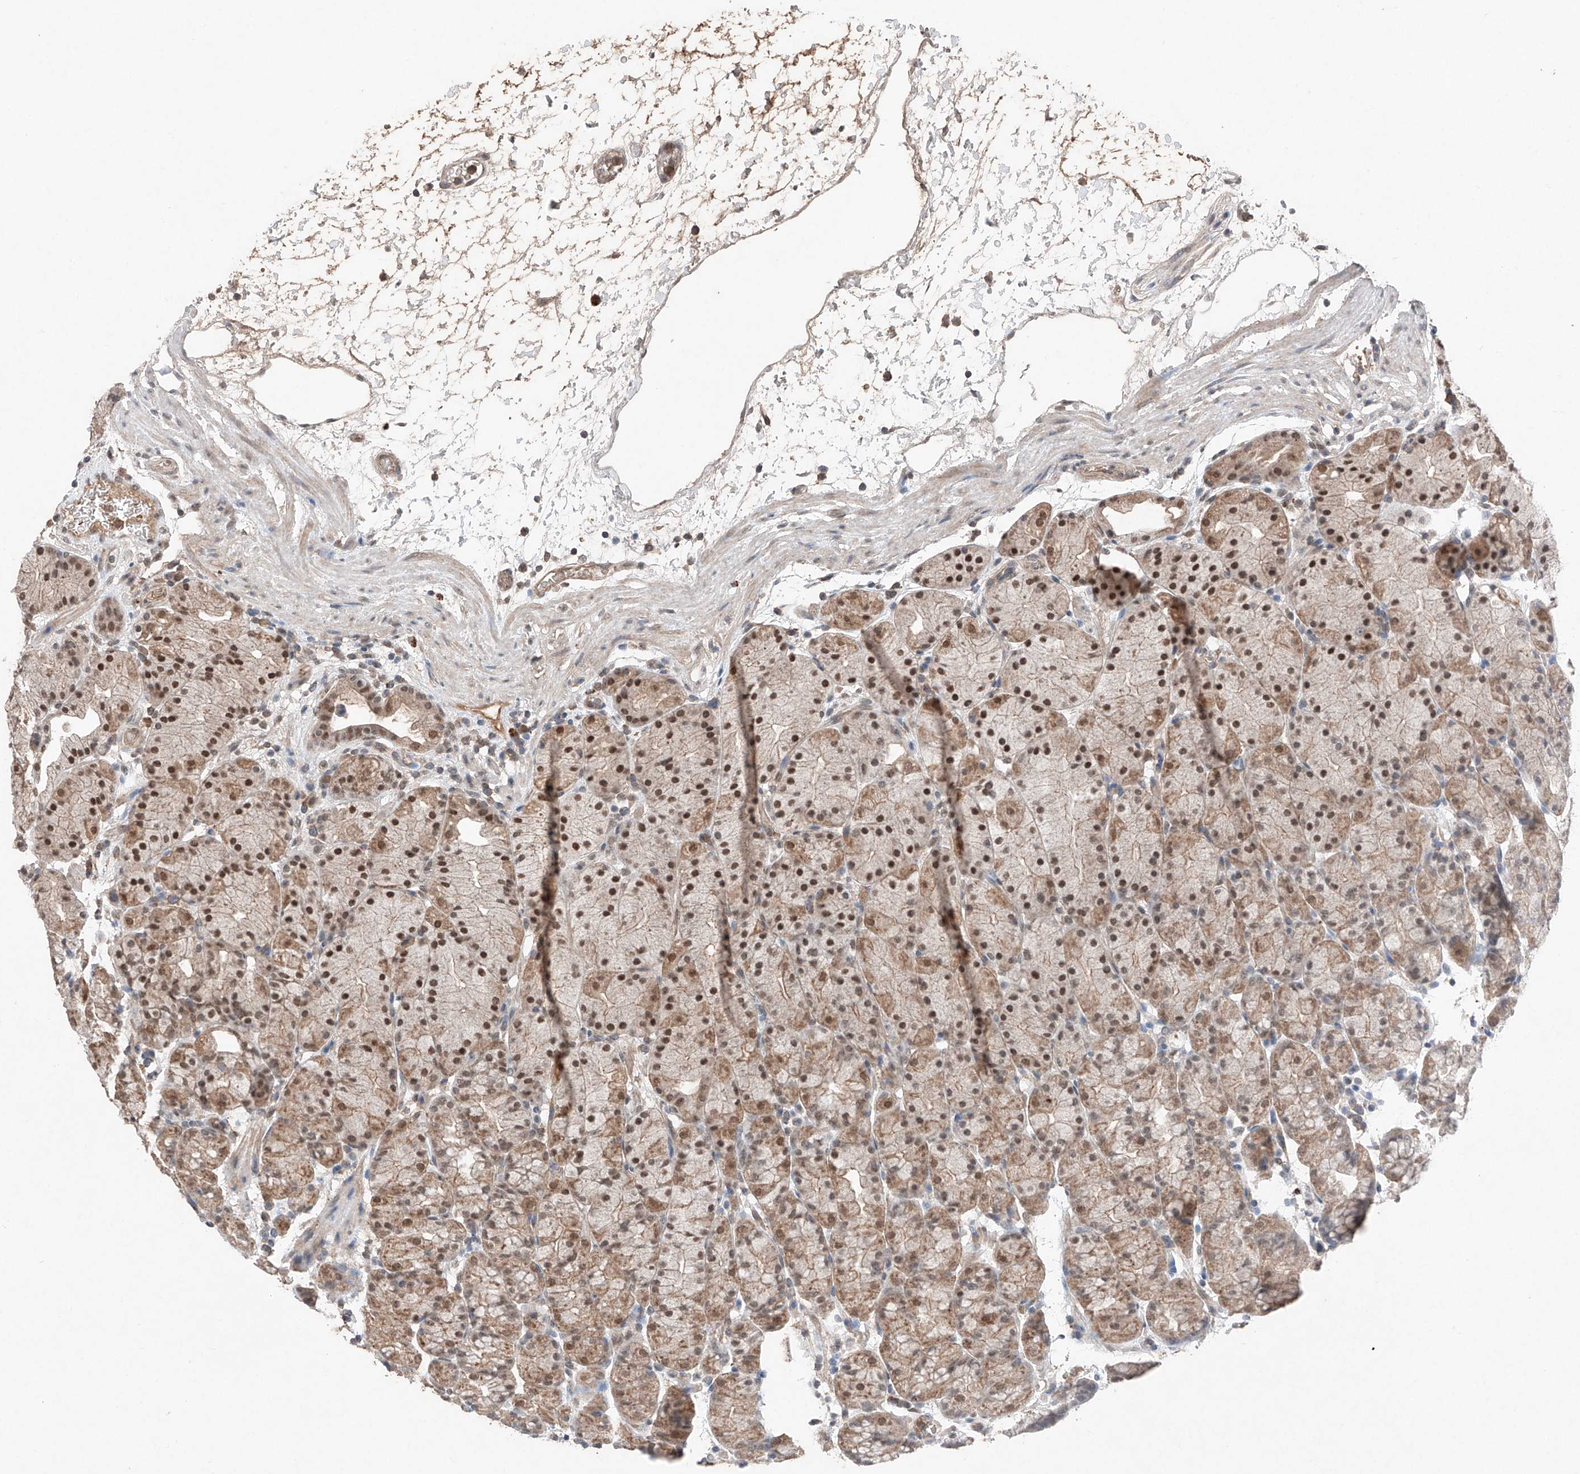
{"staining": {"intensity": "strong", "quantity": ">75%", "location": "cytoplasmic/membranous,nuclear"}, "tissue": "stomach", "cell_type": "Glandular cells", "image_type": "normal", "snomed": [{"axis": "morphology", "description": "Normal tissue, NOS"}, {"axis": "topography", "description": "Stomach, upper"}], "caption": "Unremarkable stomach was stained to show a protein in brown. There is high levels of strong cytoplasmic/membranous,nuclear expression in approximately >75% of glandular cells. (Stains: DAB (3,3'-diaminobenzidine) in brown, nuclei in blue, Microscopy: brightfield microscopy at high magnification).", "gene": "TBX4", "patient": {"sex": "male", "age": 48}}